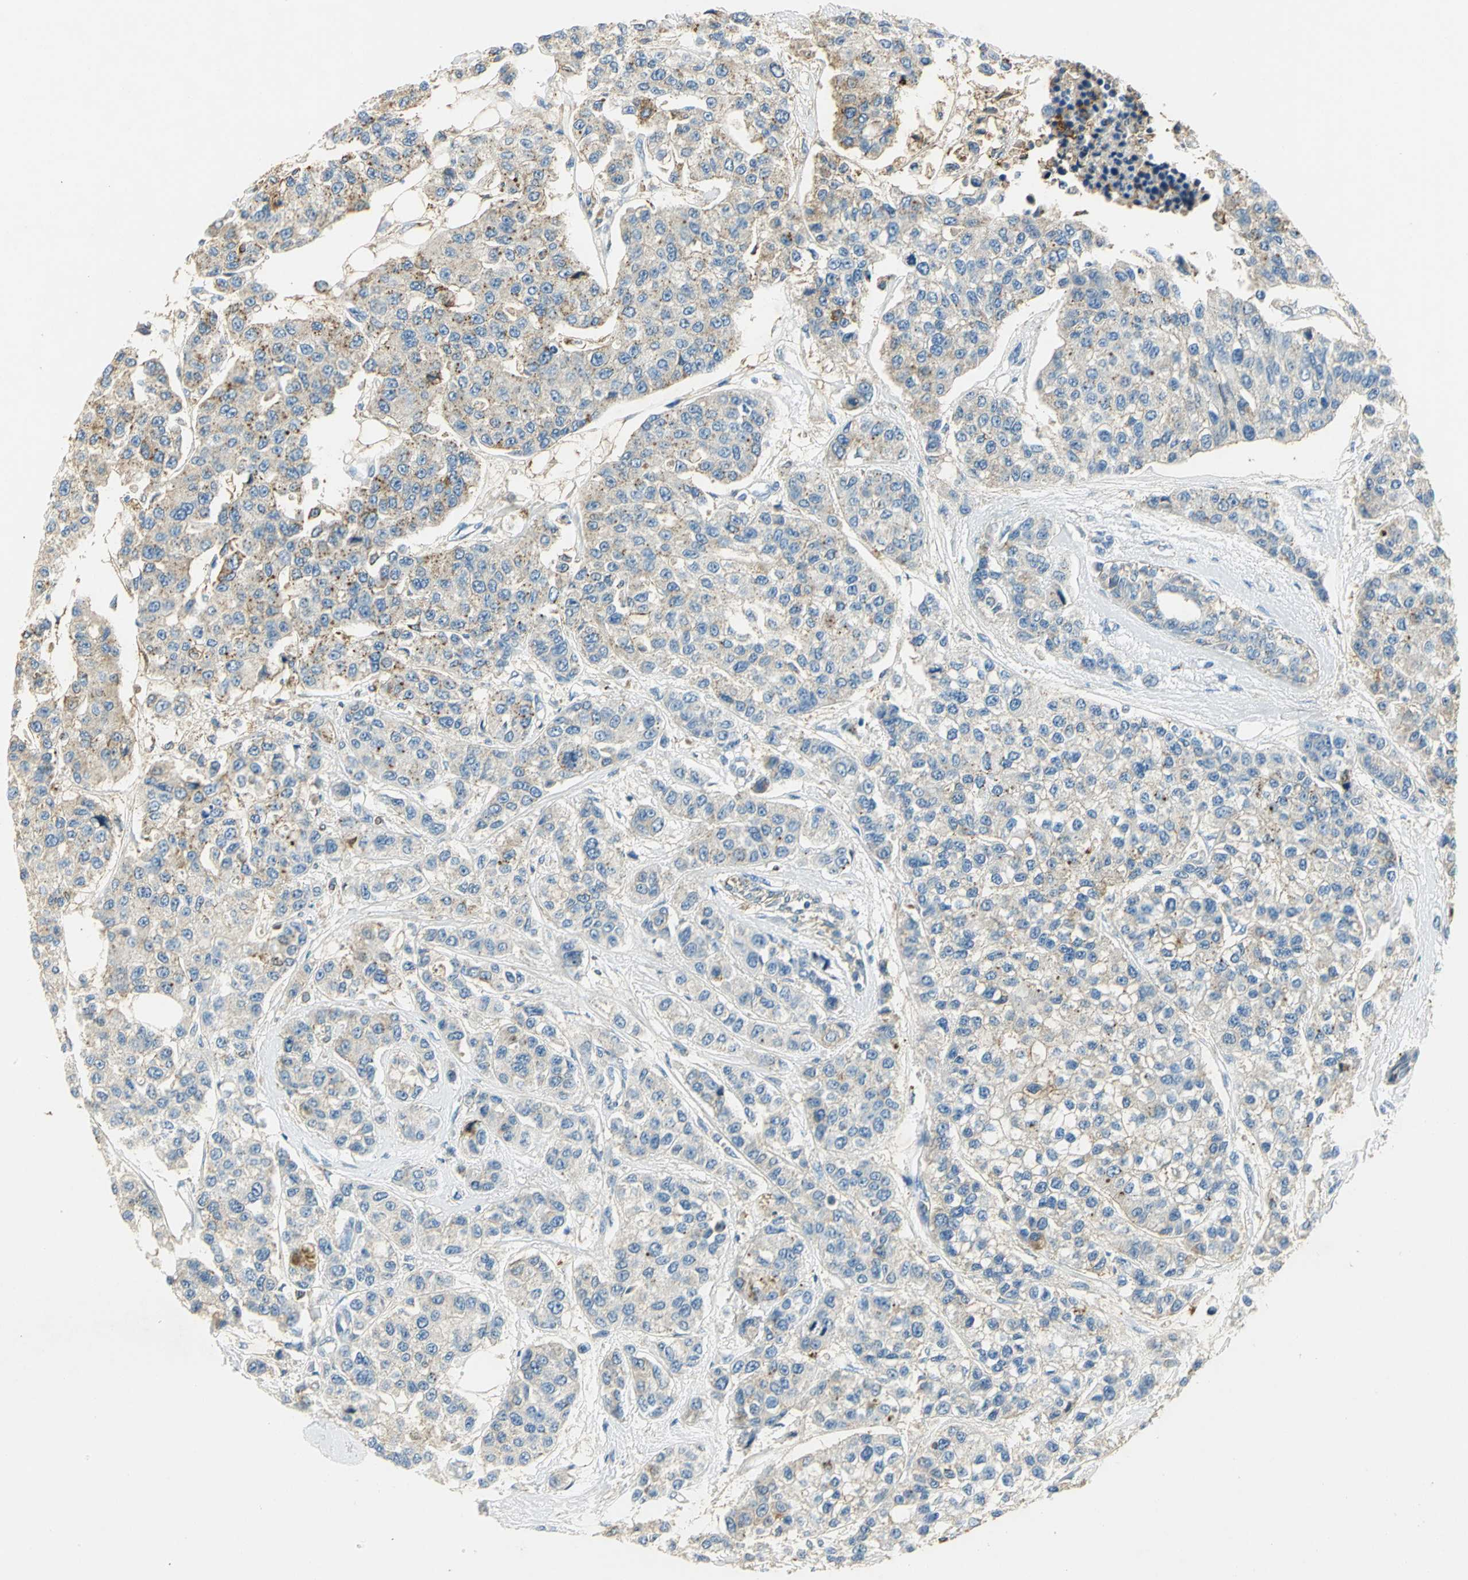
{"staining": {"intensity": "weak", "quantity": "25%-75%", "location": "cytoplasmic/membranous"}, "tissue": "breast cancer", "cell_type": "Tumor cells", "image_type": "cancer", "snomed": [{"axis": "morphology", "description": "Duct carcinoma"}, {"axis": "topography", "description": "Breast"}], "caption": "Protein staining shows weak cytoplasmic/membranous staining in approximately 25%-75% of tumor cells in breast cancer.", "gene": "ANXA4", "patient": {"sex": "female", "age": 51}}